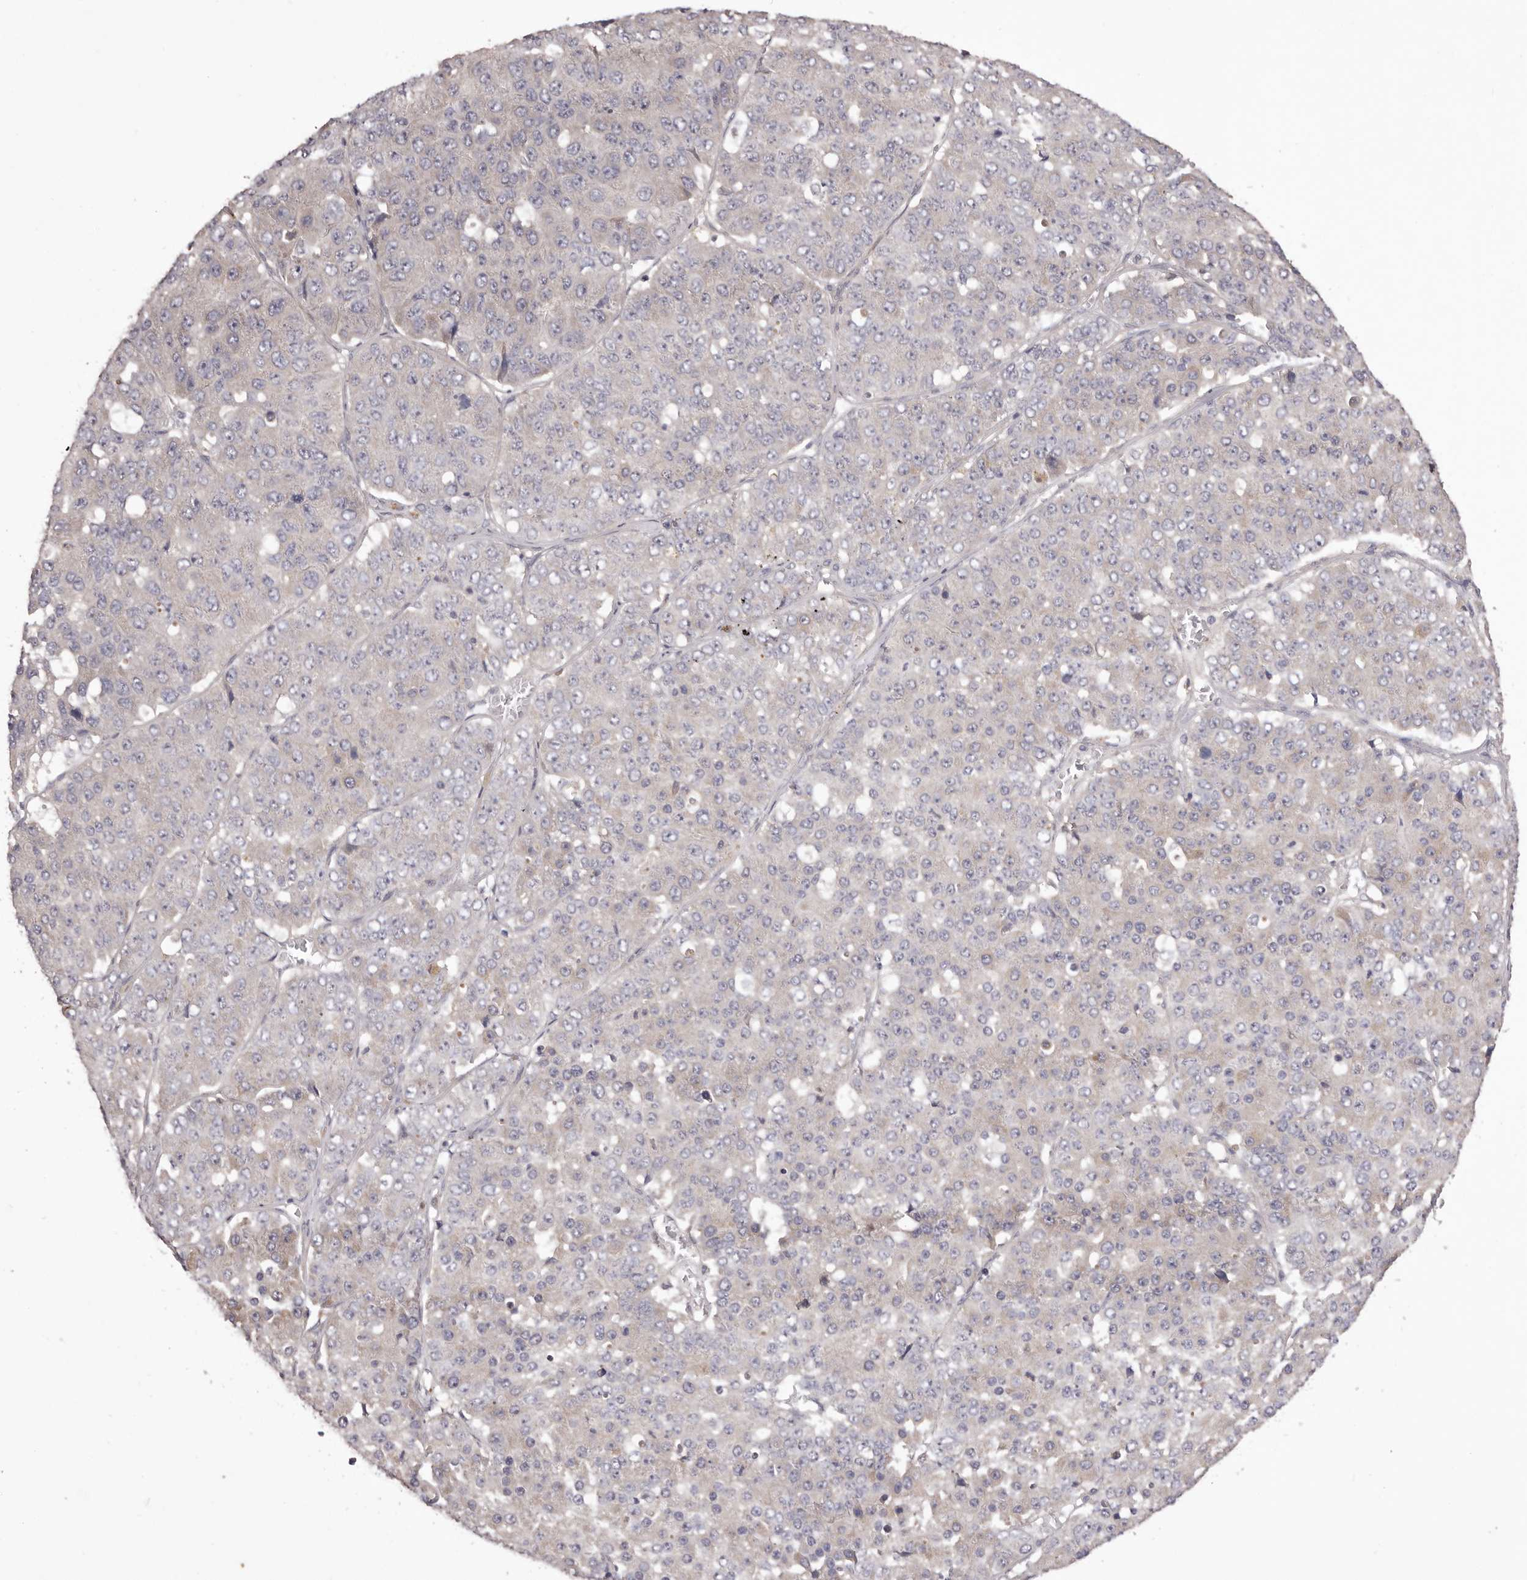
{"staining": {"intensity": "negative", "quantity": "none", "location": "none"}, "tissue": "pancreatic cancer", "cell_type": "Tumor cells", "image_type": "cancer", "snomed": [{"axis": "morphology", "description": "Adenocarcinoma, NOS"}, {"axis": "topography", "description": "Pancreas"}], "caption": "This is a histopathology image of immunohistochemistry (IHC) staining of pancreatic cancer (adenocarcinoma), which shows no expression in tumor cells.", "gene": "PNRC1", "patient": {"sex": "male", "age": 50}}